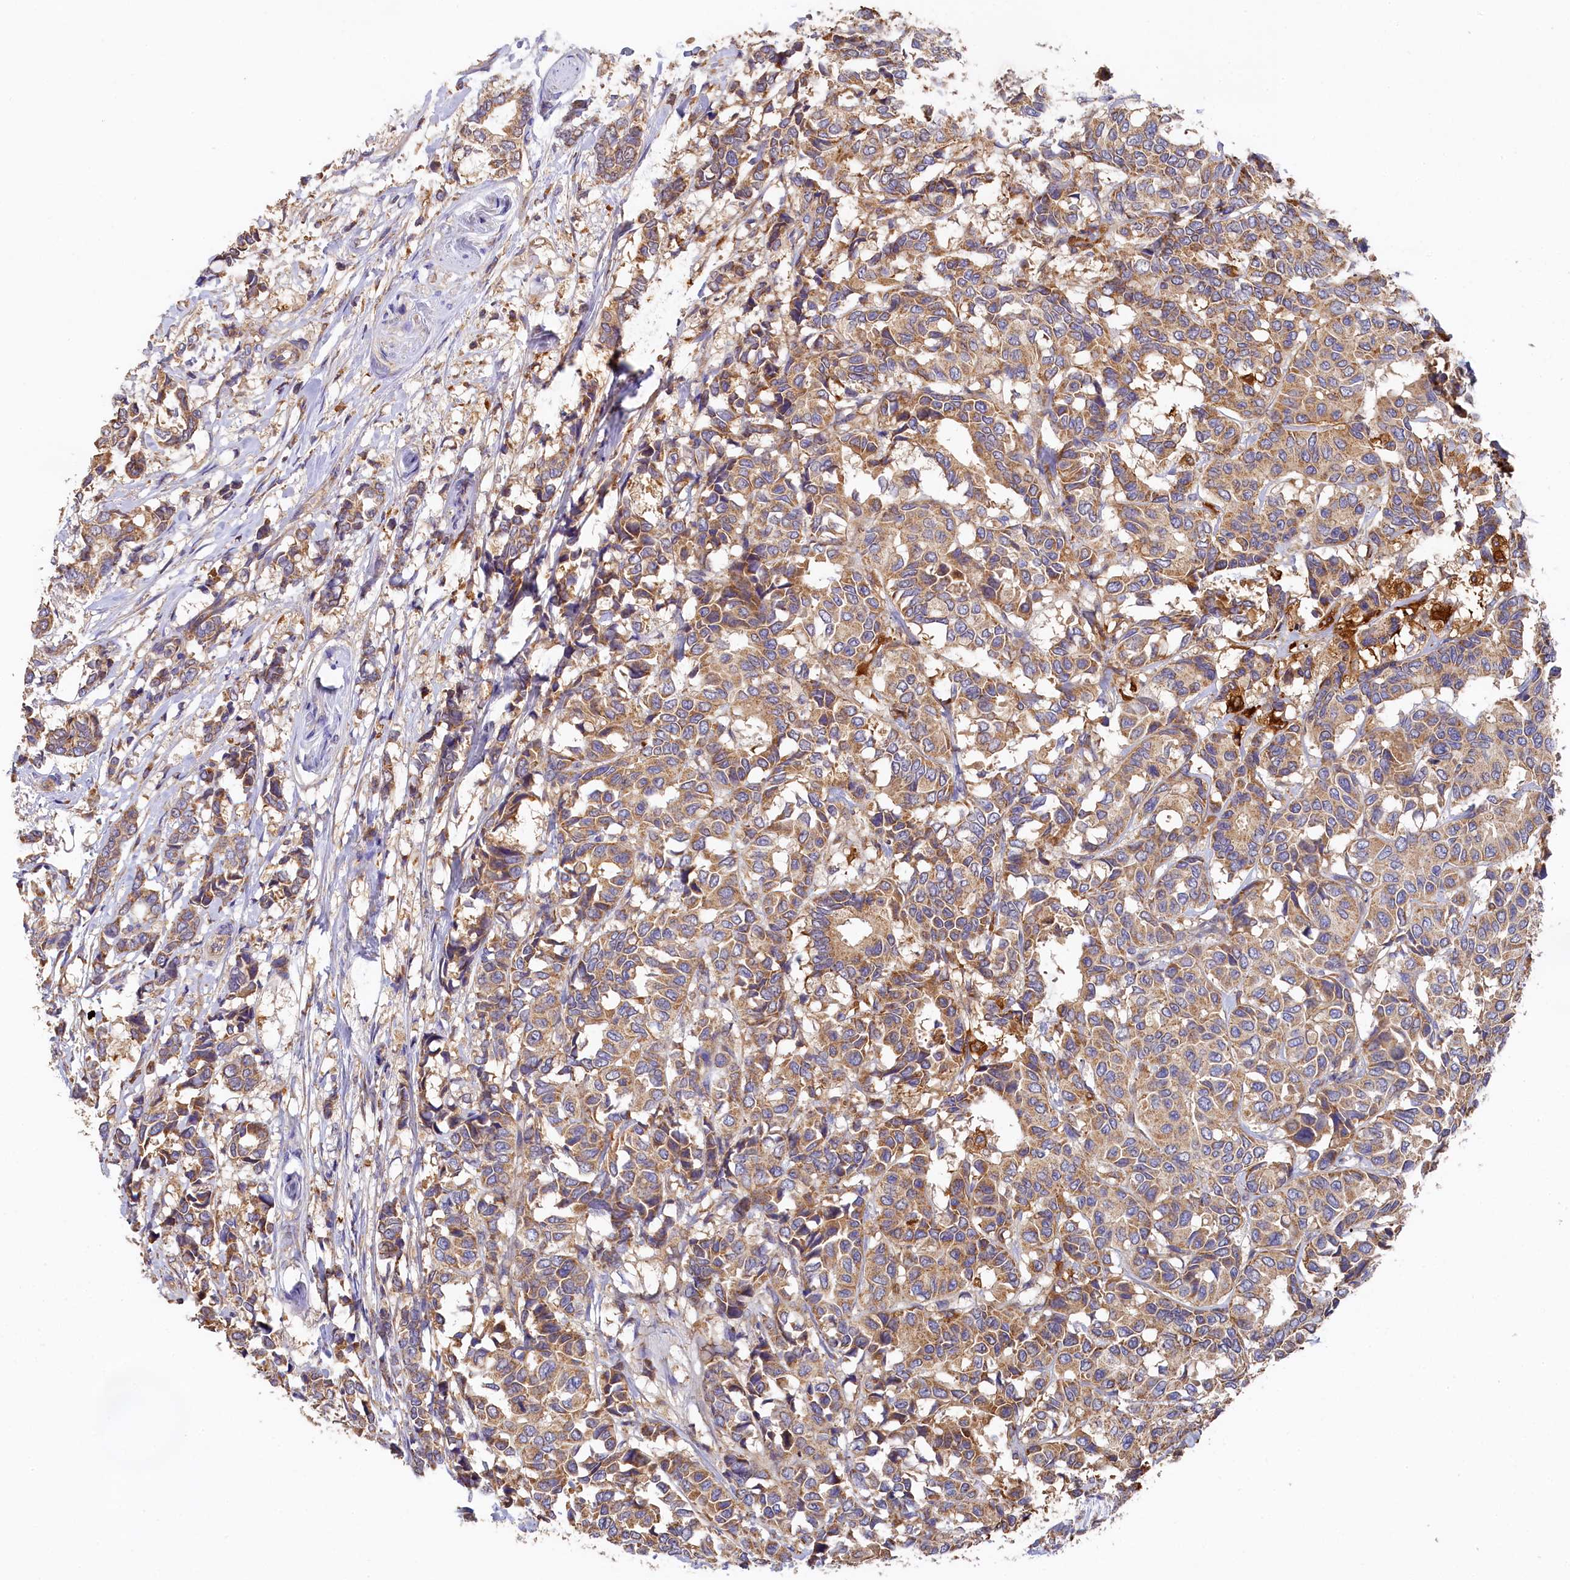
{"staining": {"intensity": "moderate", "quantity": ">75%", "location": "cytoplasmic/membranous"}, "tissue": "breast cancer", "cell_type": "Tumor cells", "image_type": "cancer", "snomed": [{"axis": "morphology", "description": "Duct carcinoma"}, {"axis": "topography", "description": "Breast"}], "caption": "There is medium levels of moderate cytoplasmic/membranous staining in tumor cells of breast cancer (invasive ductal carcinoma), as demonstrated by immunohistochemical staining (brown color).", "gene": "SEC31B", "patient": {"sex": "female", "age": 87}}